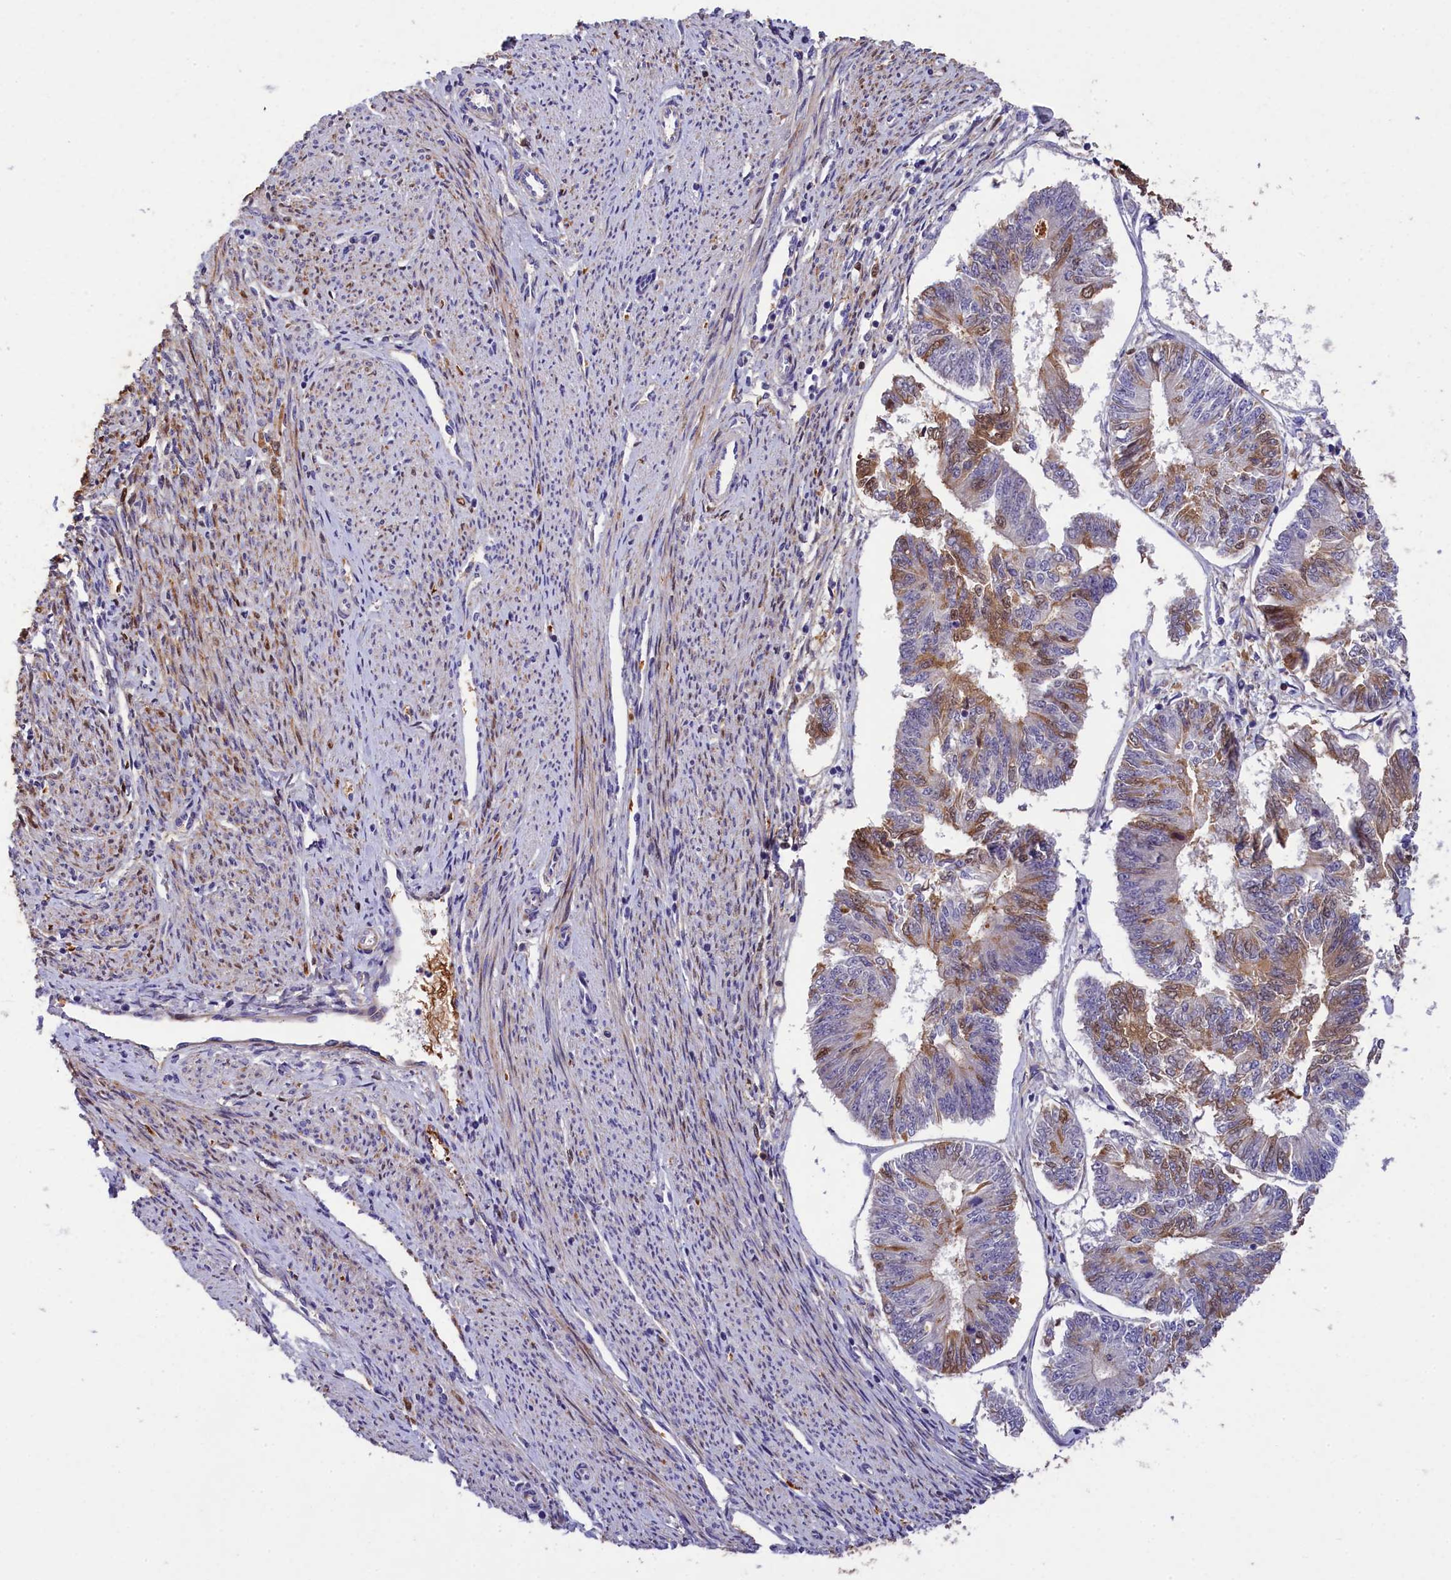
{"staining": {"intensity": "moderate", "quantity": "<25%", "location": "cytoplasmic/membranous"}, "tissue": "endometrial cancer", "cell_type": "Tumor cells", "image_type": "cancer", "snomed": [{"axis": "morphology", "description": "Adenocarcinoma, NOS"}, {"axis": "topography", "description": "Endometrium"}], "caption": "Tumor cells display low levels of moderate cytoplasmic/membranous expression in about <25% of cells in human endometrial cancer (adenocarcinoma).", "gene": "PHAF1", "patient": {"sex": "female", "age": 58}}